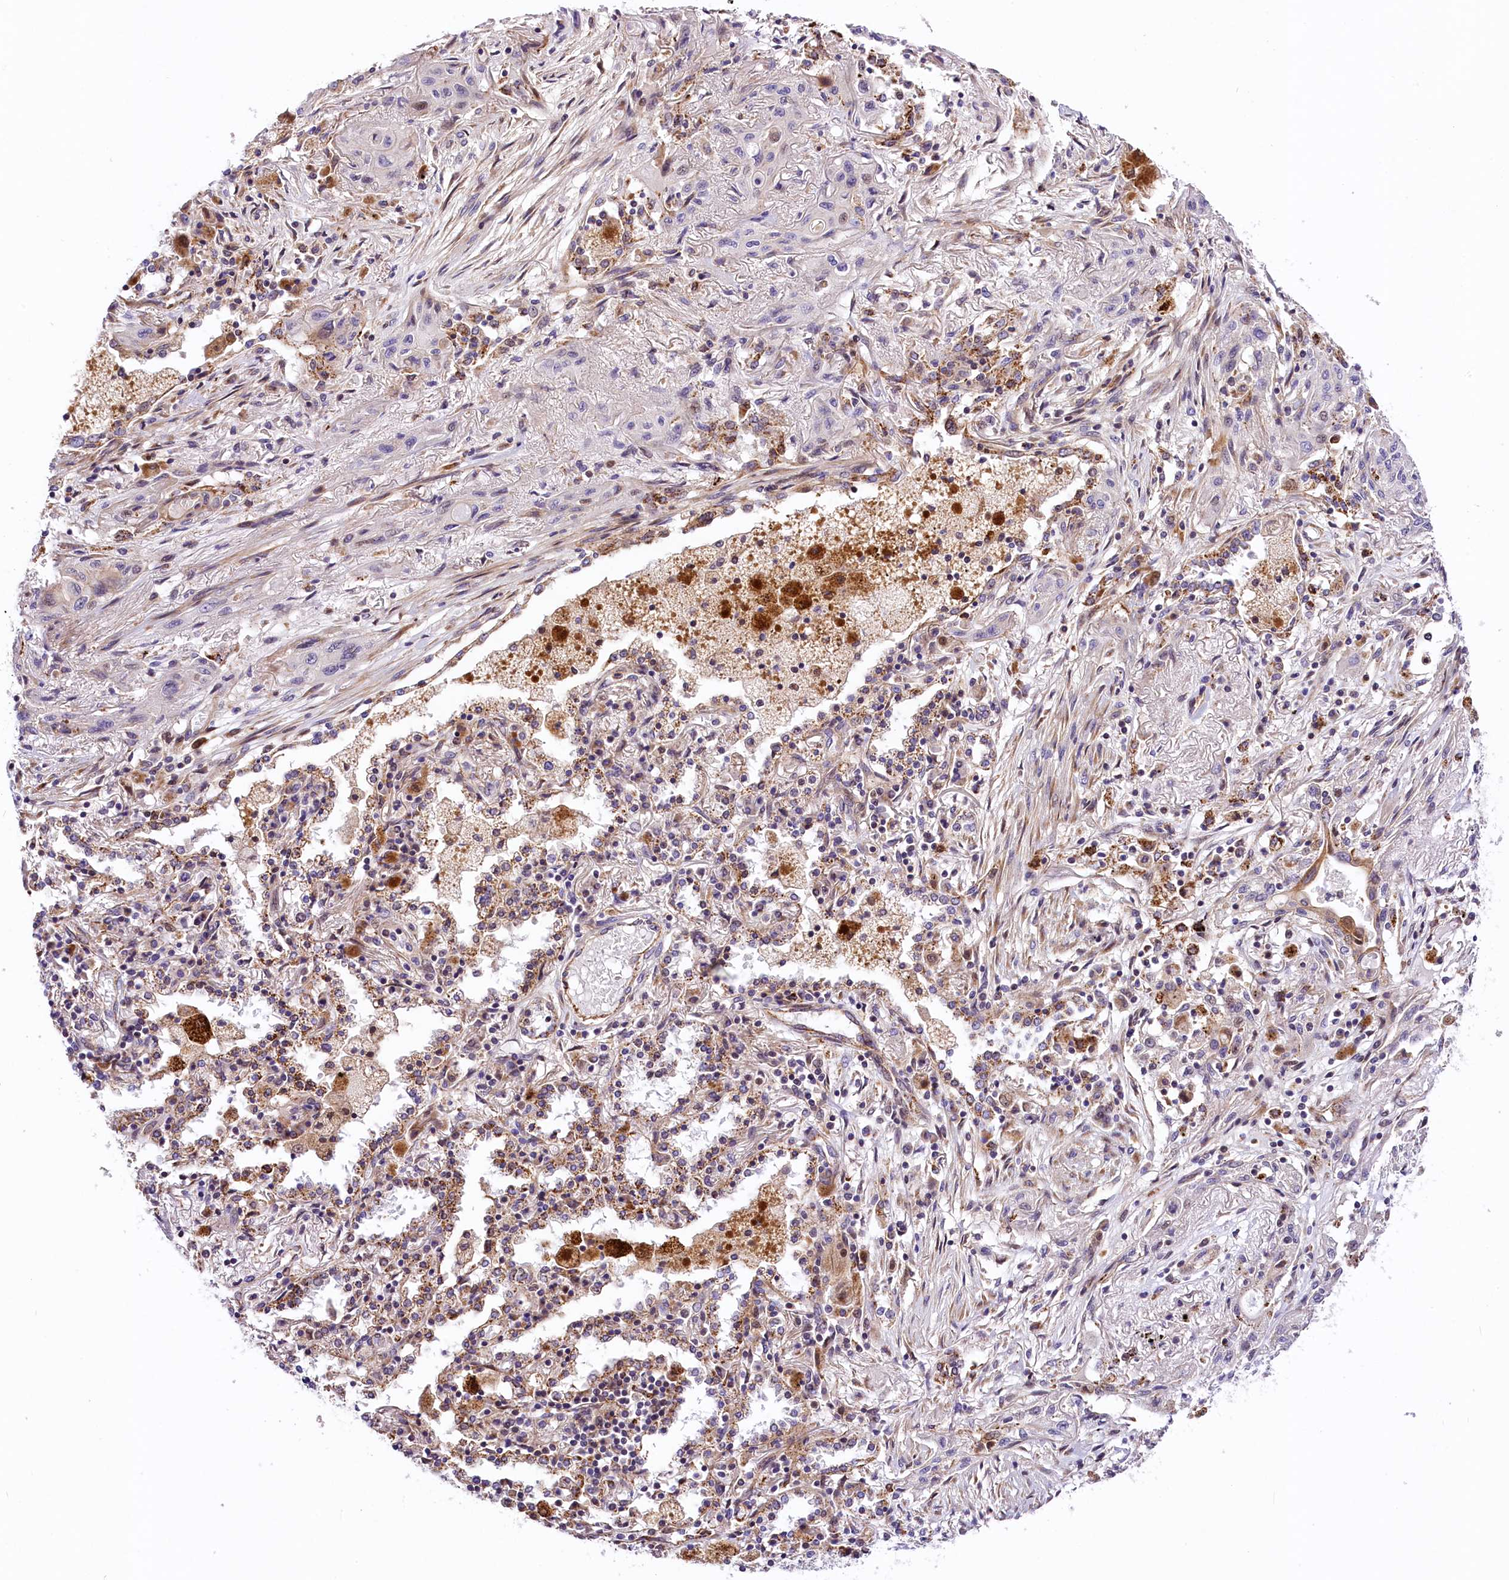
{"staining": {"intensity": "negative", "quantity": "none", "location": "none"}, "tissue": "lung cancer", "cell_type": "Tumor cells", "image_type": "cancer", "snomed": [{"axis": "morphology", "description": "Squamous cell carcinoma, NOS"}, {"axis": "topography", "description": "Lung"}], "caption": "High power microscopy histopathology image of an immunohistochemistry (IHC) histopathology image of lung squamous cell carcinoma, revealing no significant expression in tumor cells.", "gene": "ARMC6", "patient": {"sex": "female", "age": 47}}